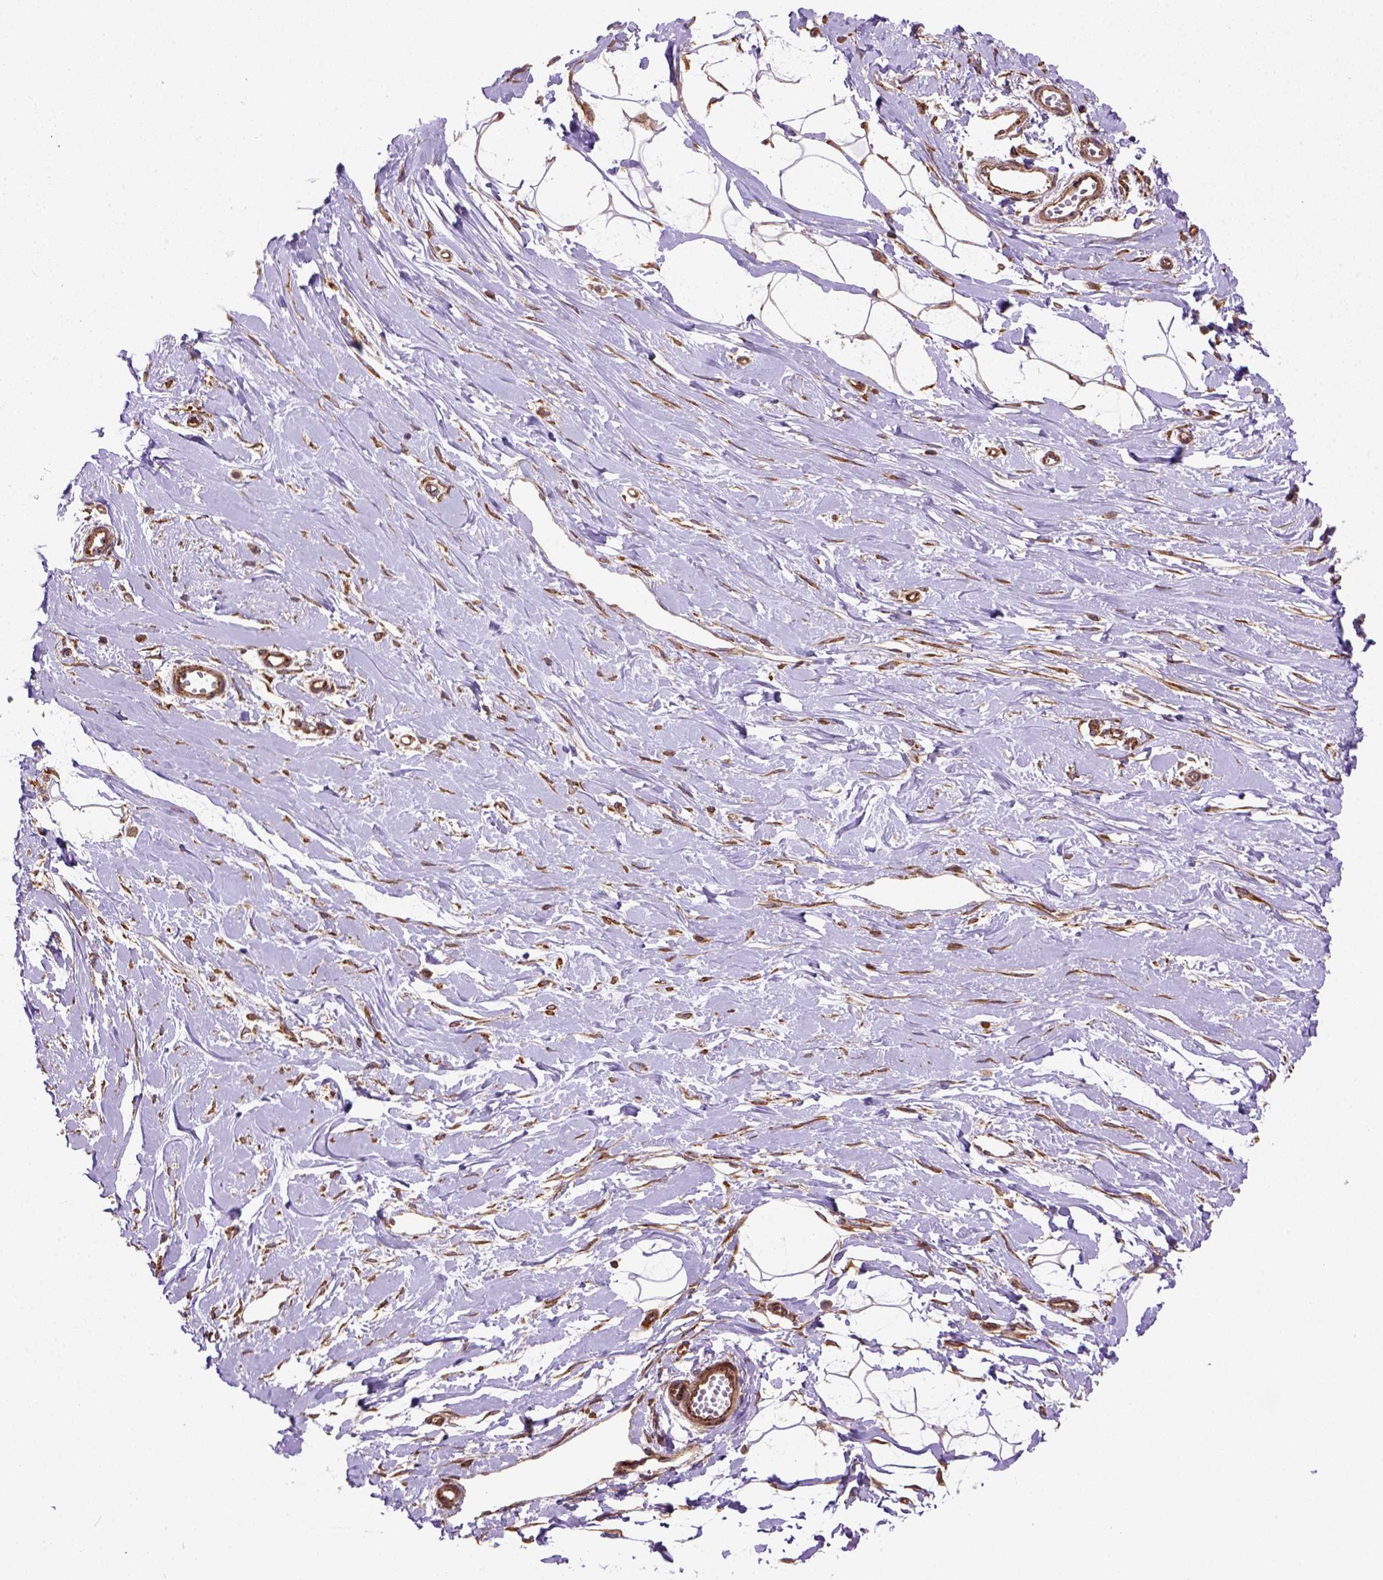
{"staining": {"intensity": "moderate", "quantity": "25%-75%", "location": "cytoplasmic/membranous"}, "tissue": "breast", "cell_type": "Adipocytes", "image_type": "normal", "snomed": [{"axis": "morphology", "description": "Normal tissue, NOS"}, {"axis": "topography", "description": "Breast"}], "caption": "Immunohistochemistry (IHC) histopathology image of unremarkable breast: breast stained using IHC reveals medium levels of moderate protein expression localized specifically in the cytoplasmic/membranous of adipocytes, appearing as a cytoplasmic/membranous brown color.", "gene": "CAPRIN1", "patient": {"sex": "female", "age": 49}}